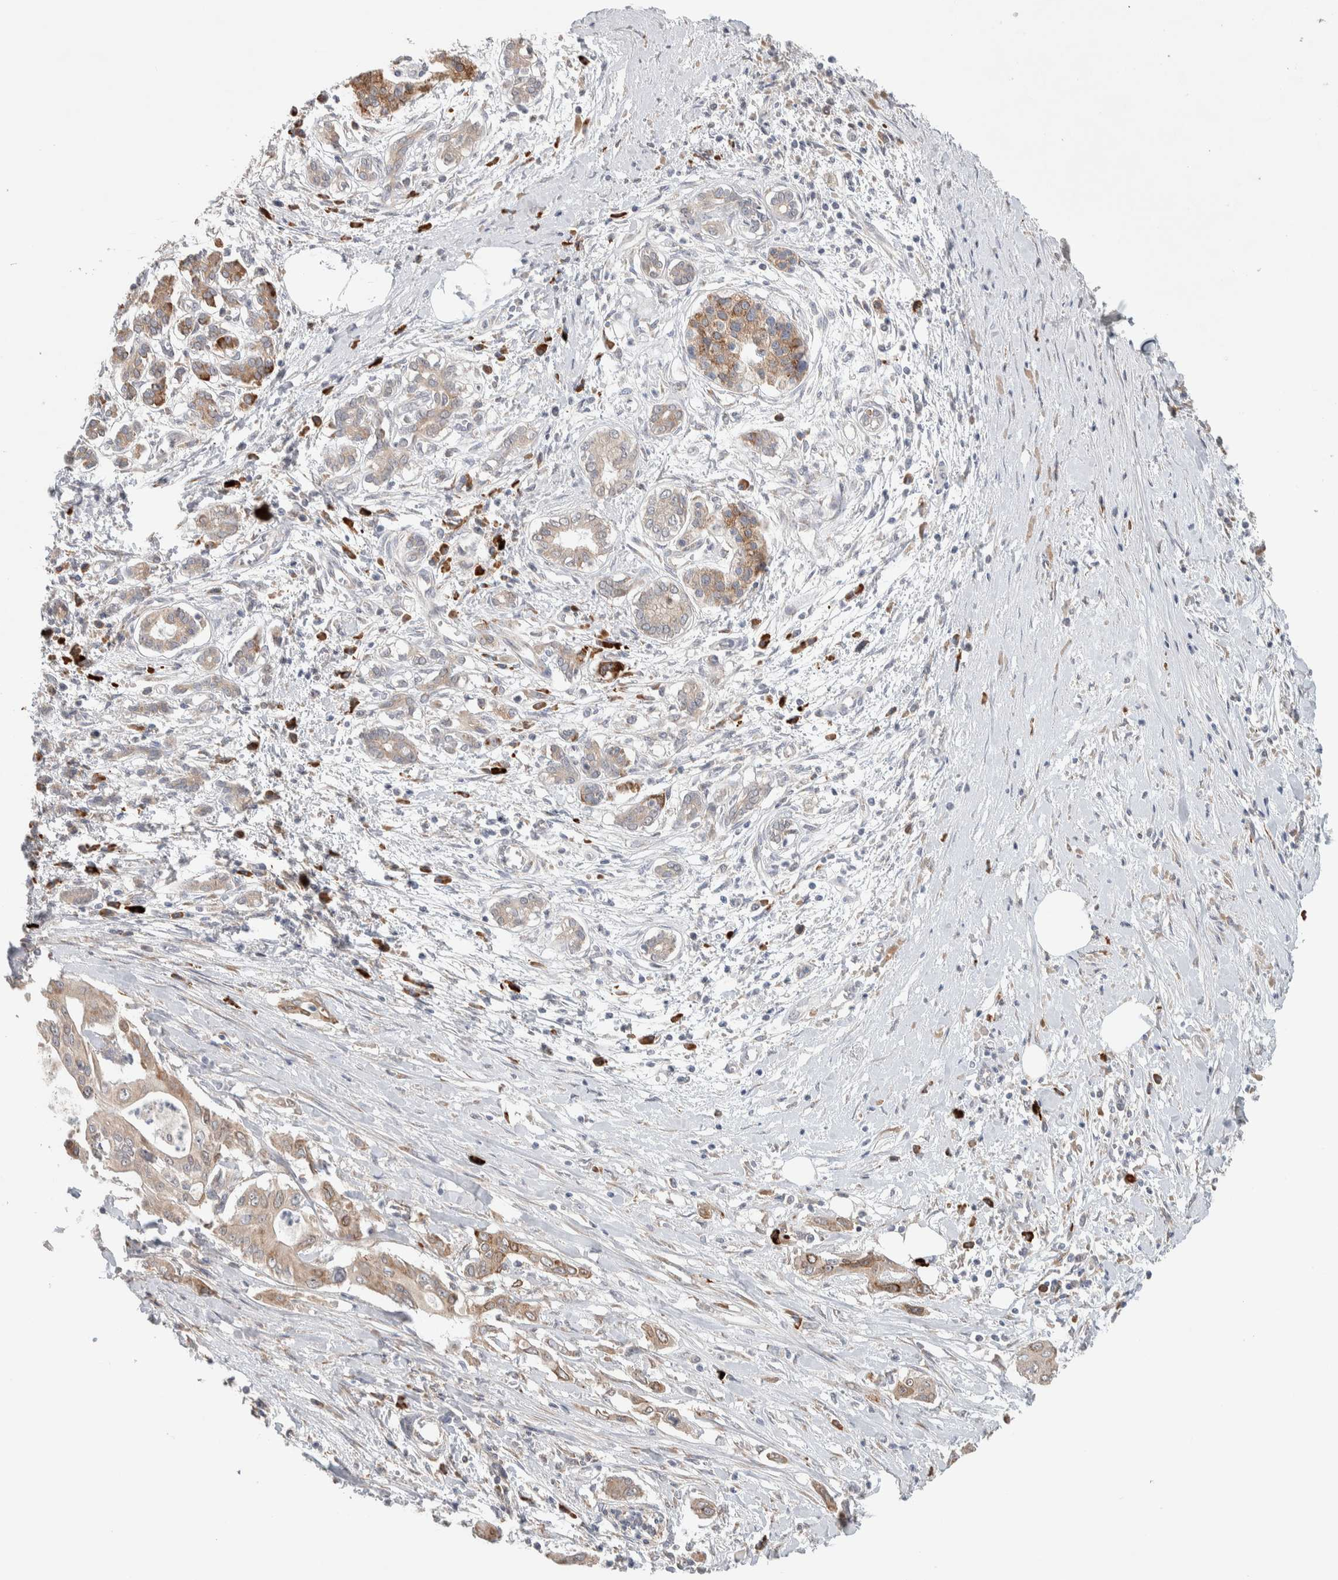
{"staining": {"intensity": "weak", "quantity": ">75%", "location": "cytoplasmic/membranous"}, "tissue": "pancreatic cancer", "cell_type": "Tumor cells", "image_type": "cancer", "snomed": [{"axis": "morphology", "description": "Adenocarcinoma, NOS"}, {"axis": "topography", "description": "Pancreas"}], "caption": "The immunohistochemical stain labels weak cytoplasmic/membranous staining in tumor cells of pancreatic cancer tissue.", "gene": "ADCY8", "patient": {"sex": "male", "age": 58}}